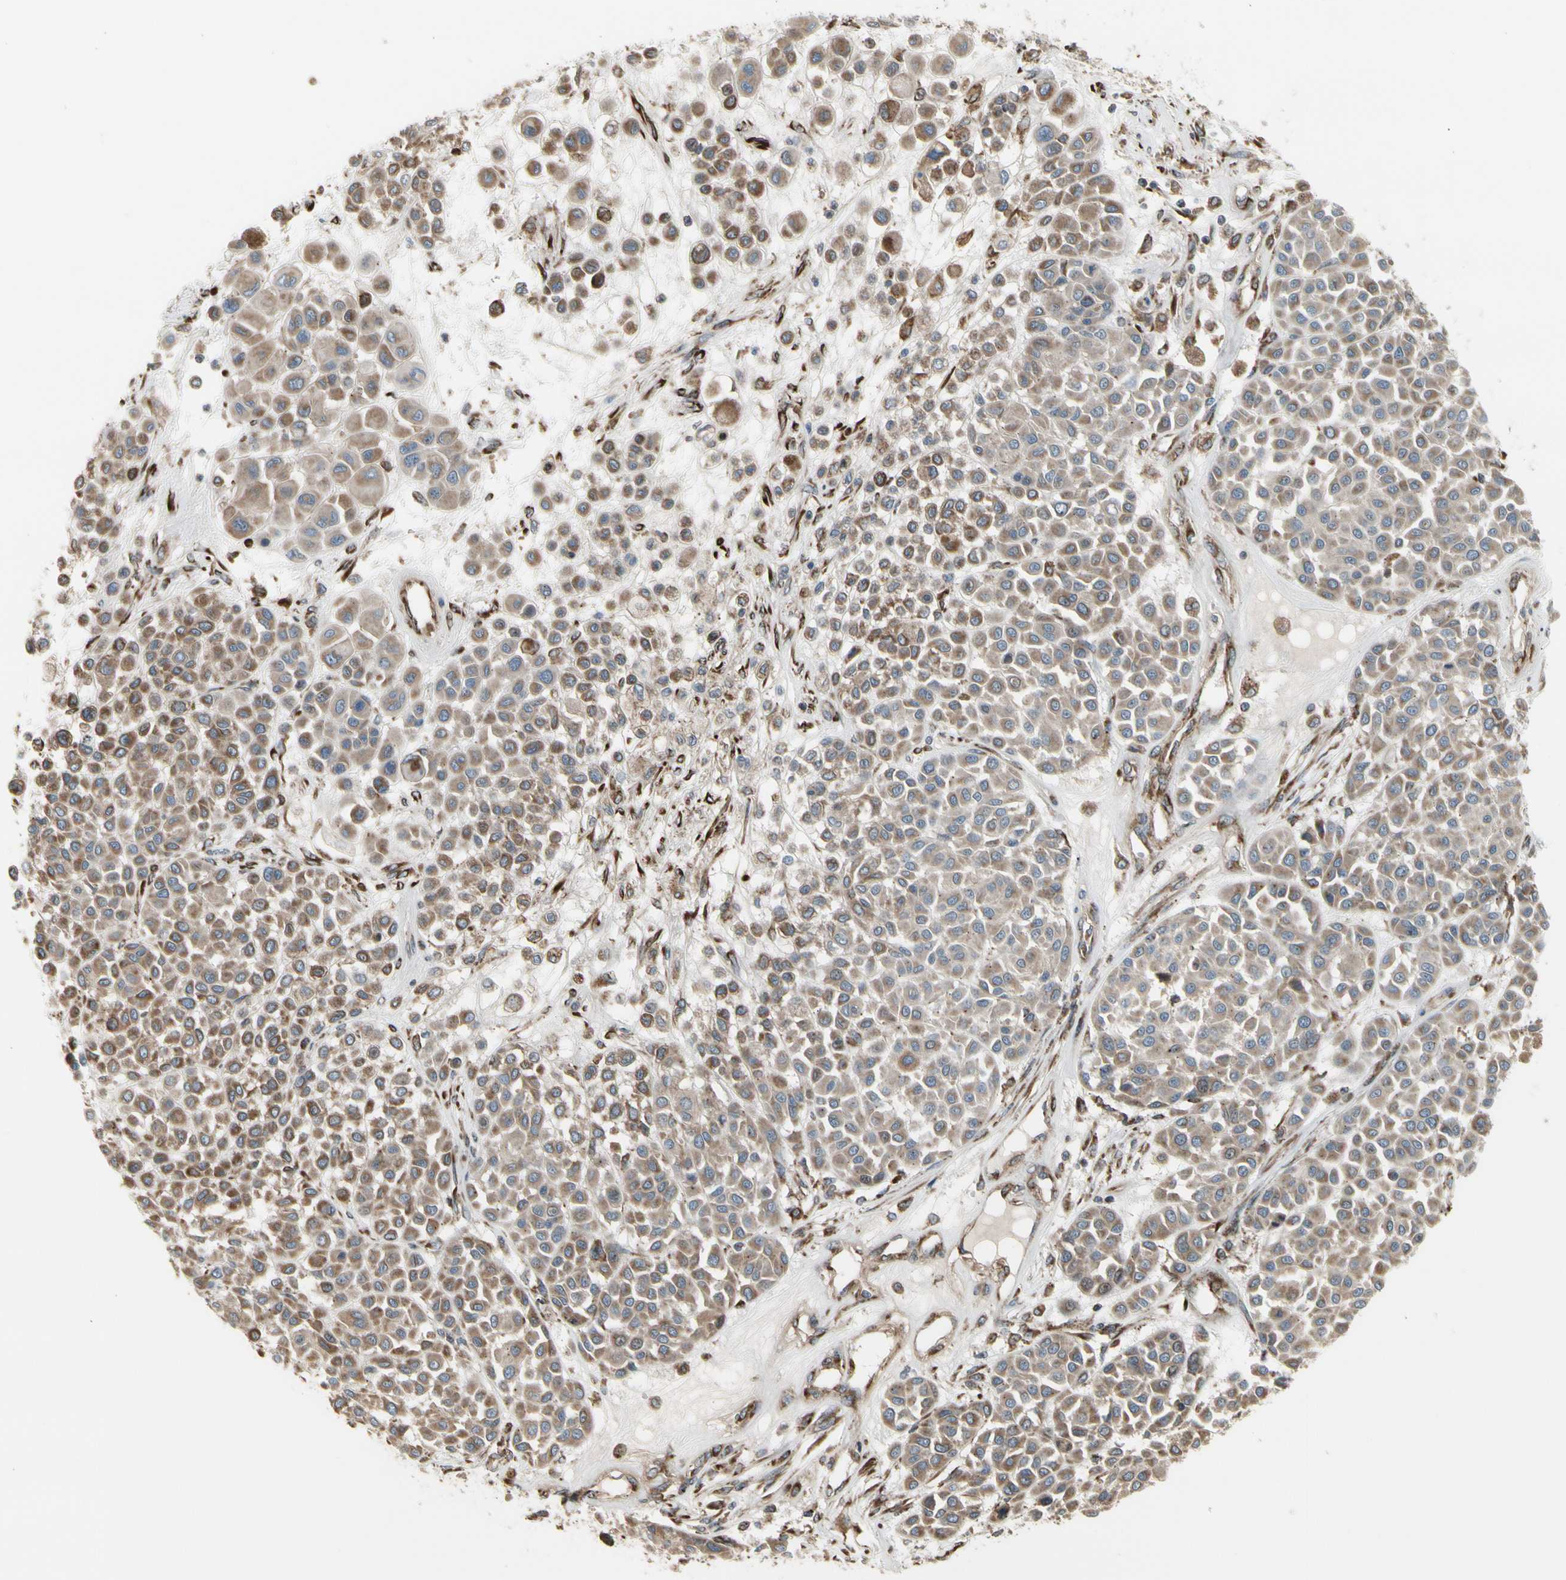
{"staining": {"intensity": "moderate", "quantity": ">75%", "location": "cytoplasmic/membranous"}, "tissue": "melanoma", "cell_type": "Tumor cells", "image_type": "cancer", "snomed": [{"axis": "morphology", "description": "Malignant melanoma, Metastatic site"}, {"axis": "topography", "description": "Soft tissue"}], "caption": "A histopathology image of human melanoma stained for a protein reveals moderate cytoplasmic/membranous brown staining in tumor cells.", "gene": "SLC39A9", "patient": {"sex": "male", "age": 41}}